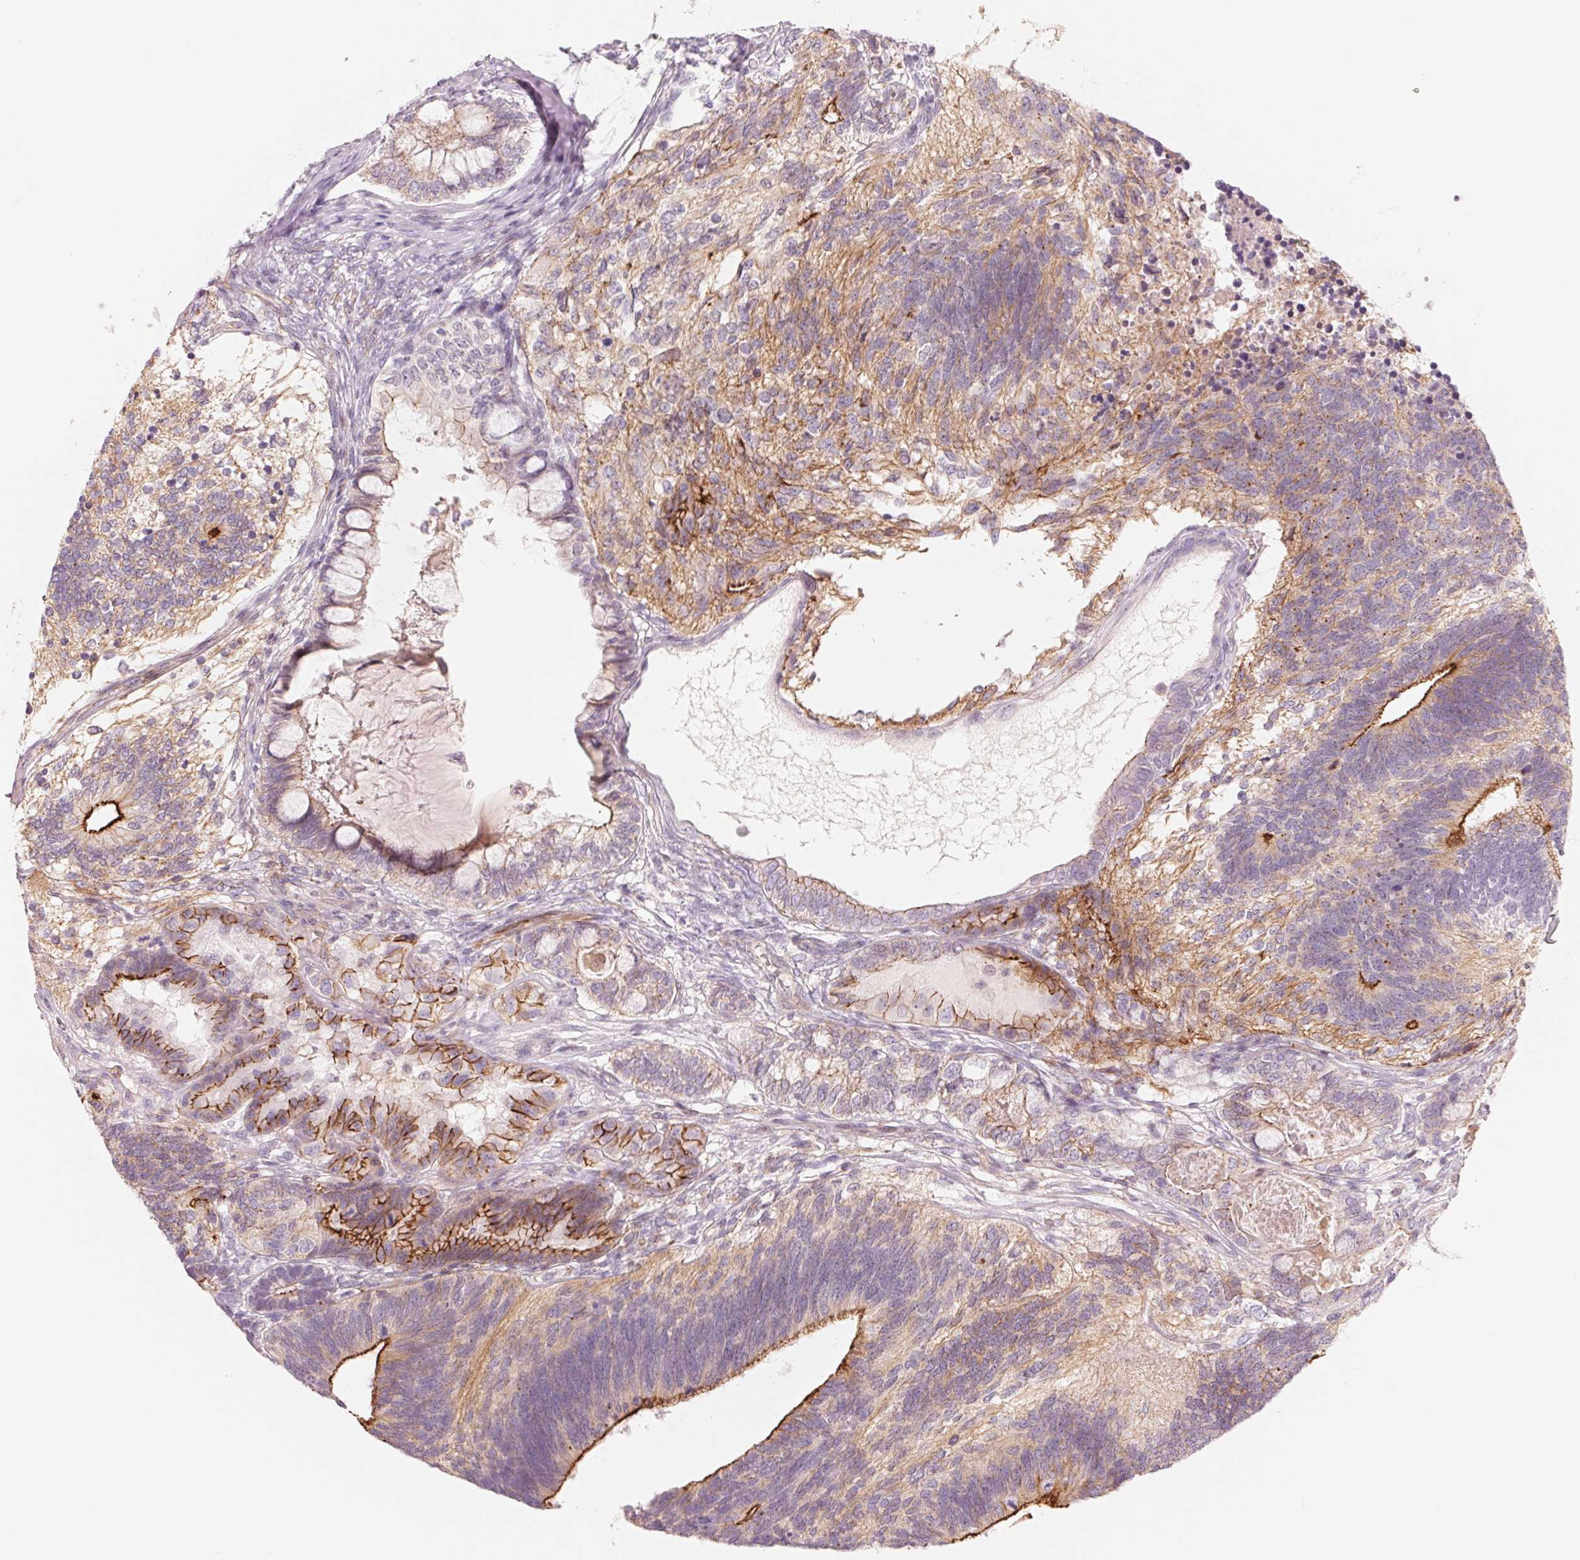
{"staining": {"intensity": "strong", "quantity": "25%-75%", "location": "cytoplasmic/membranous"}, "tissue": "testis cancer", "cell_type": "Tumor cells", "image_type": "cancer", "snomed": [{"axis": "morphology", "description": "Seminoma, NOS"}, {"axis": "morphology", "description": "Carcinoma, Embryonal, NOS"}, {"axis": "topography", "description": "Testis"}], "caption": "Protein expression analysis of embryonal carcinoma (testis) shows strong cytoplasmic/membranous expression in about 25%-75% of tumor cells. The protein of interest is shown in brown color, while the nuclei are stained blue.", "gene": "SLC17A4", "patient": {"sex": "male", "age": 41}}